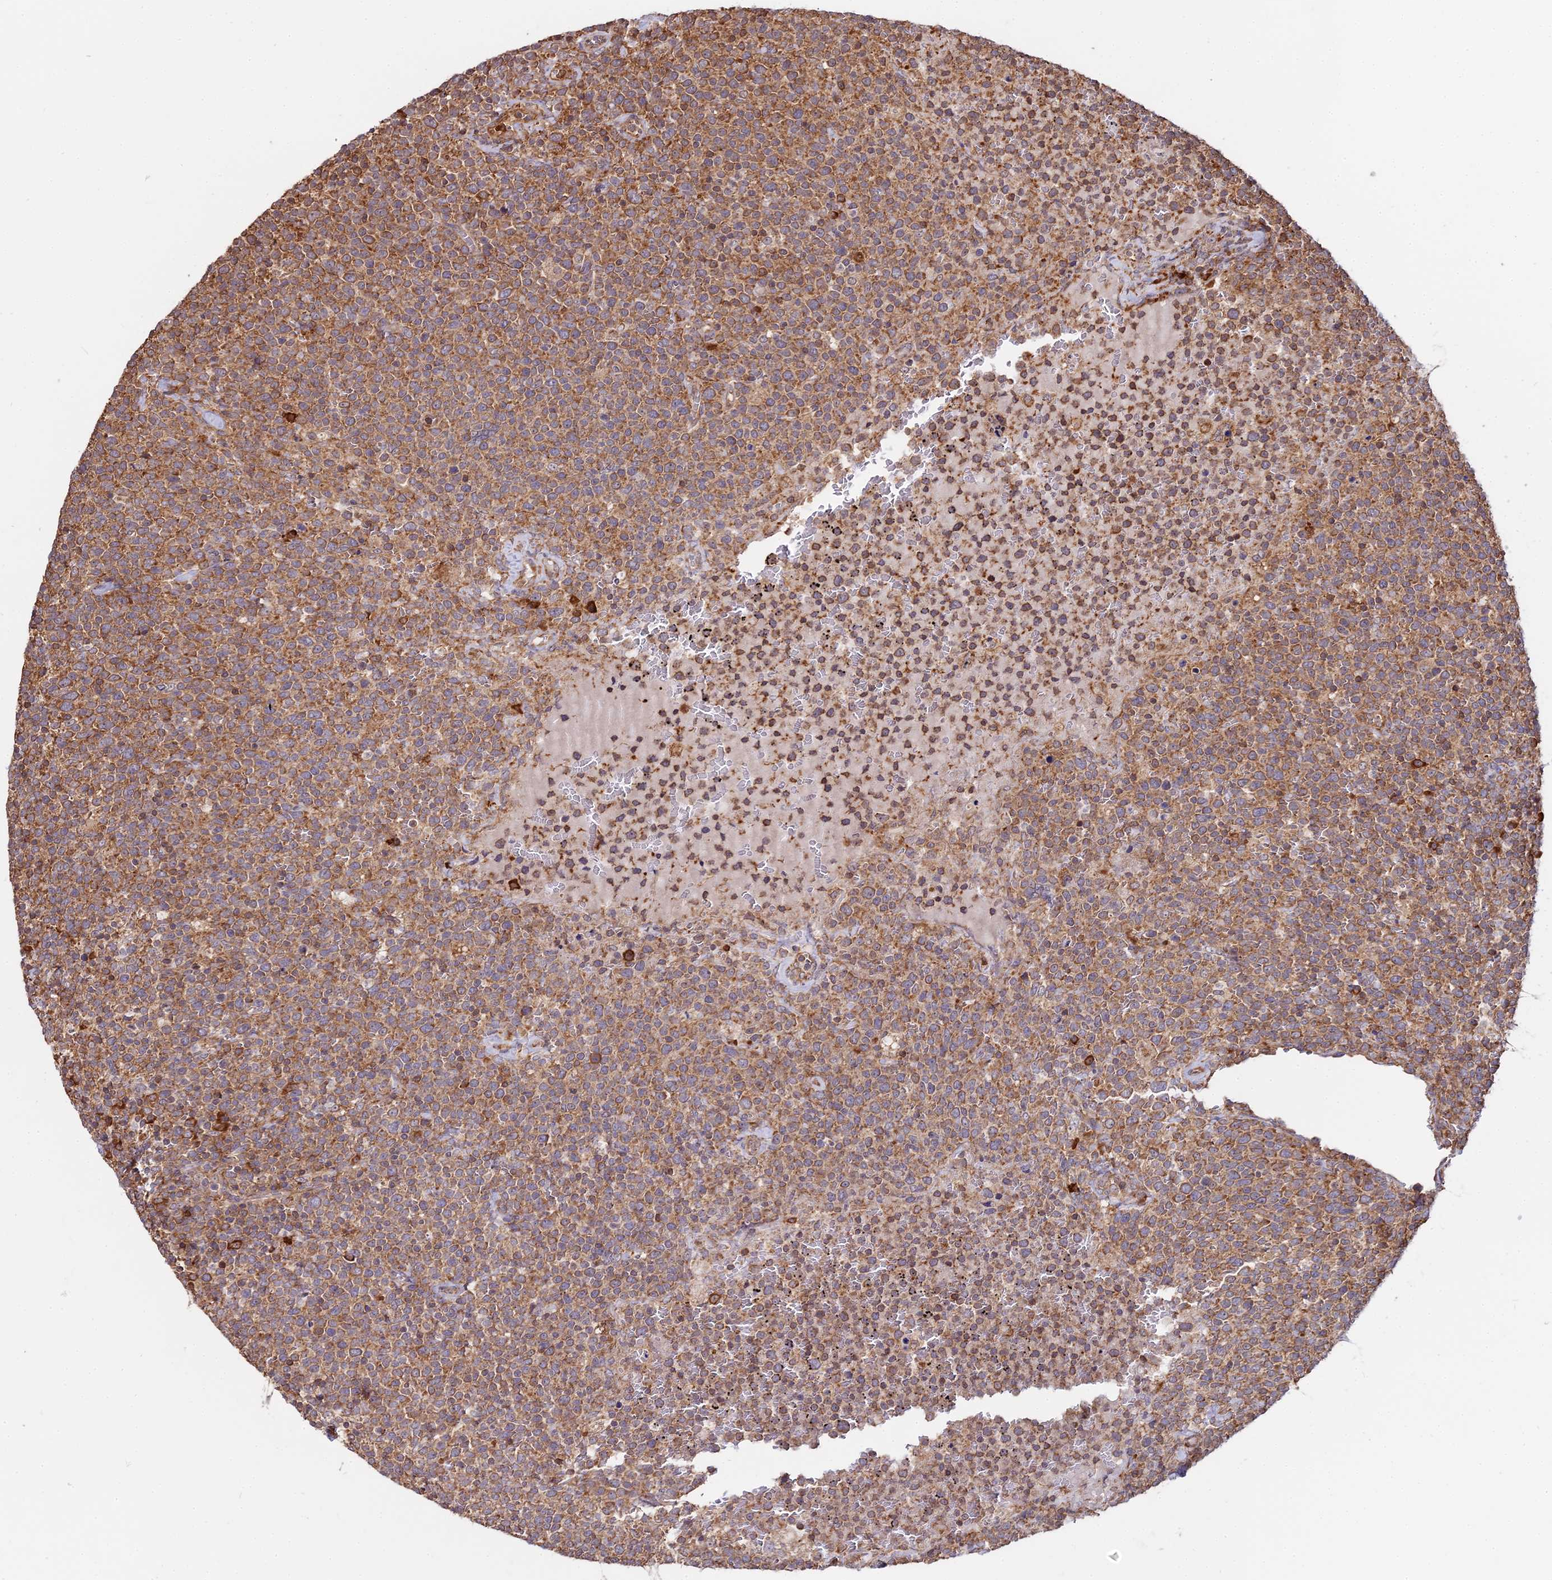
{"staining": {"intensity": "moderate", "quantity": ">75%", "location": "cytoplasmic/membranous"}, "tissue": "lymphoma", "cell_type": "Tumor cells", "image_type": "cancer", "snomed": [{"axis": "morphology", "description": "Malignant lymphoma, non-Hodgkin's type, High grade"}, {"axis": "topography", "description": "Lymph node"}], "caption": "High-magnification brightfield microscopy of malignant lymphoma, non-Hodgkin's type (high-grade) stained with DAB (brown) and counterstained with hematoxylin (blue). tumor cells exhibit moderate cytoplasmic/membranous positivity is identified in about>75% of cells.", "gene": "RPL26", "patient": {"sex": "male", "age": 61}}